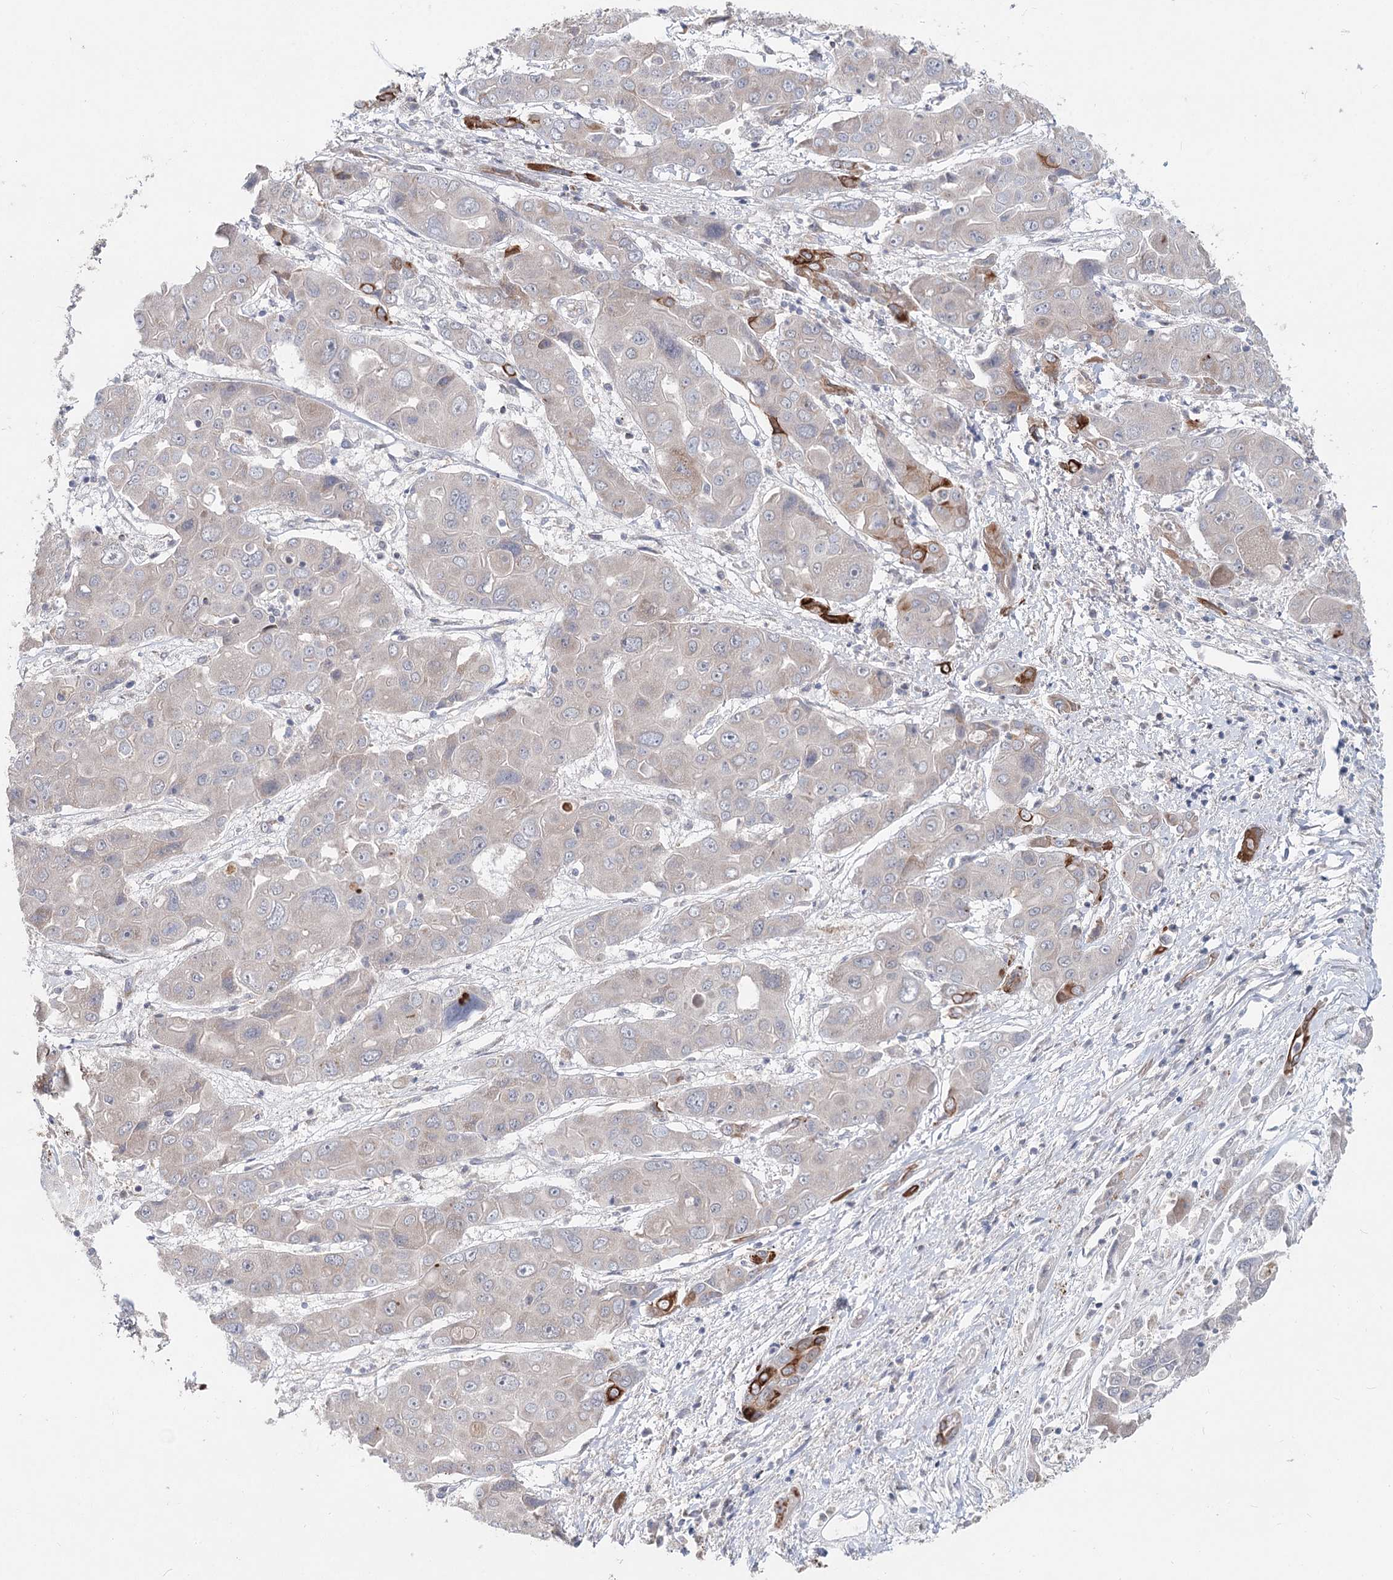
{"staining": {"intensity": "moderate", "quantity": "<25%", "location": "cytoplasmic/membranous"}, "tissue": "liver cancer", "cell_type": "Tumor cells", "image_type": "cancer", "snomed": [{"axis": "morphology", "description": "Cholangiocarcinoma"}, {"axis": "topography", "description": "Liver"}], "caption": "Cholangiocarcinoma (liver) stained with DAB (3,3'-diaminobenzidine) immunohistochemistry displays low levels of moderate cytoplasmic/membranous positivity in about <25% of tumor cells. (DAB IHC with brightfield microscopy, high magnification).", "gene": "FBXO7", "patient": {"sex": "male", "age": 67}}